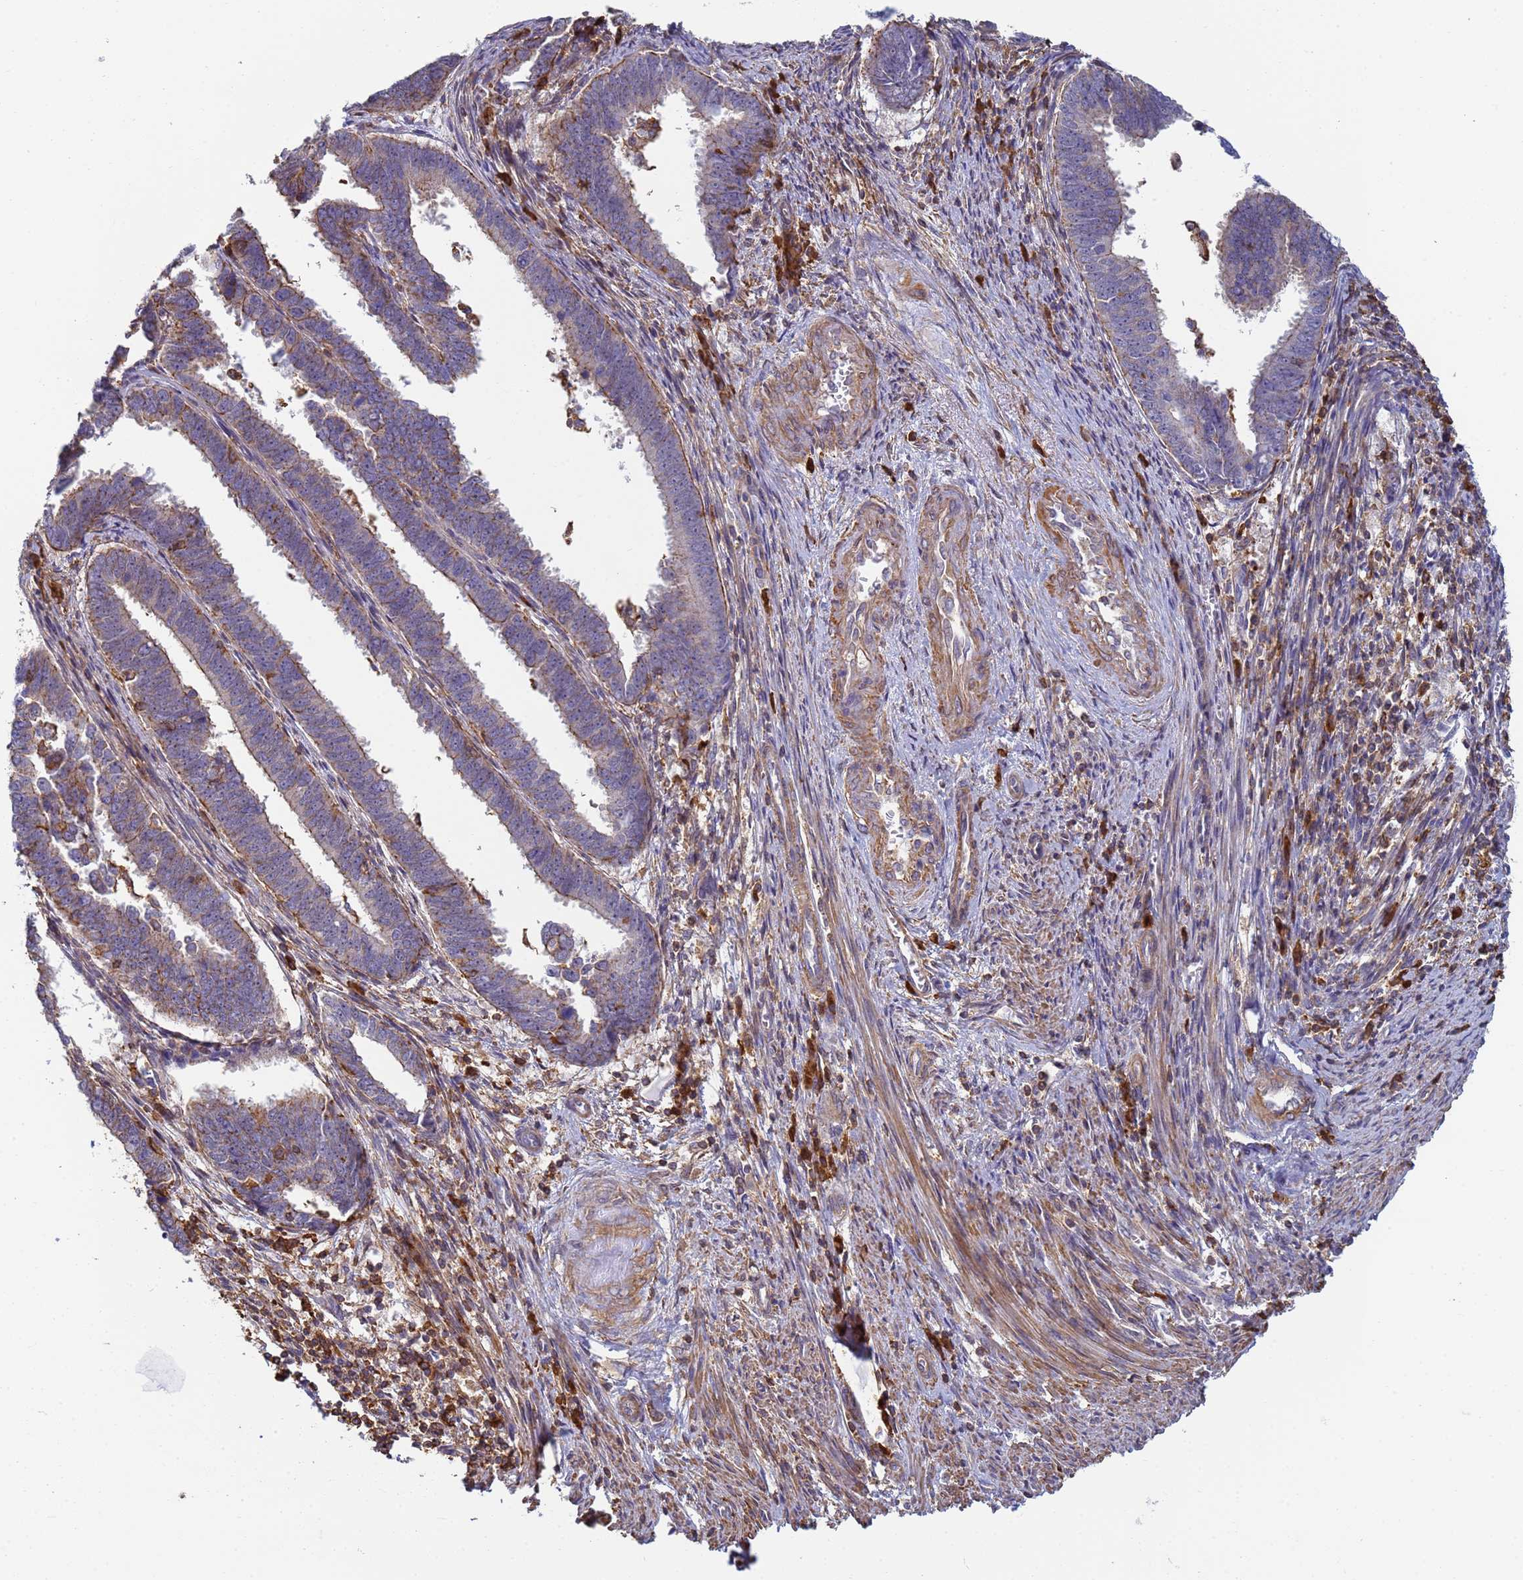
{"staining": {"intensity": "moderate", "quantity": "<25%", "location": "cytoplasmic/membranous"}, "tissue": "endometrial cancer", "cell_type": "Tumor cells", "image_type": "cancer", "snomed": [{"axis": "morphology", "description": "Adenocarcinoma, NOS"}, {"axis": "topography", "description": "Endometrium"}], "caption": "Protein analysis of endometrial cancer (adenocarcinoma) tissue reveals moderate cytoplasmic/membranous staining in about <25% of tumor cells.", "gene": "ZNG1B", "patient": {"sex": "female", "age": 75}}